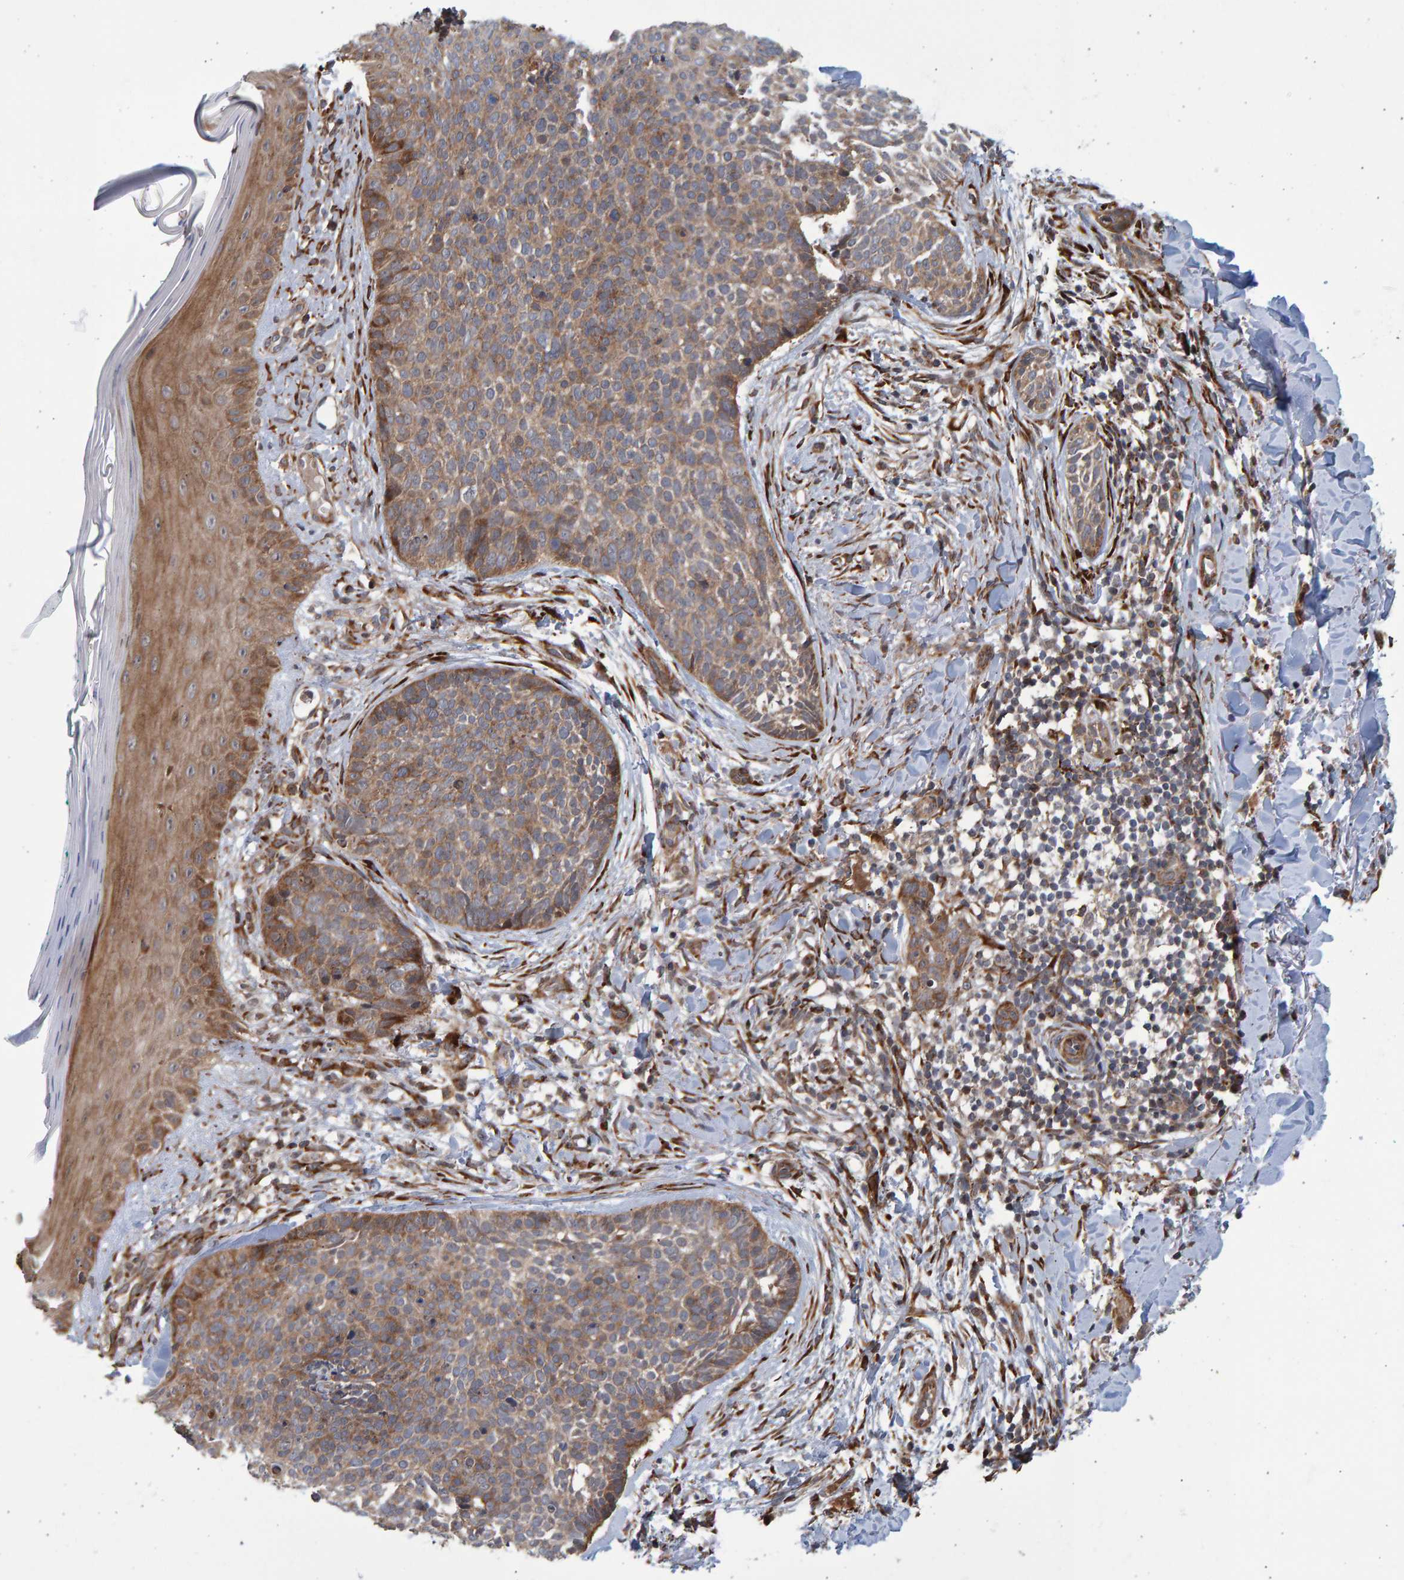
{"staining": {"intensity": "weak", "quantity": ">75%", "location": "cytoplasmic/membranous"}, "tissue": "skin cancer", "cell_type": "Tumor cells", "image_type": "cancer", "snomed": [{"axis": "morphology", "description": "Normal tissue, NOS"}, {"axis": "morphology", "description": "Basal cell carcinoma"}, {"axis": "topography", "description": "Skin"}], "caption": "Skin cancer (basal cell carcinoma) tissue exhibits weak cytoplasmic/membranous positivity in about >75% of tumor cells", "gene": "LRBA", "patient": {"sex": "male", "age": 67}}